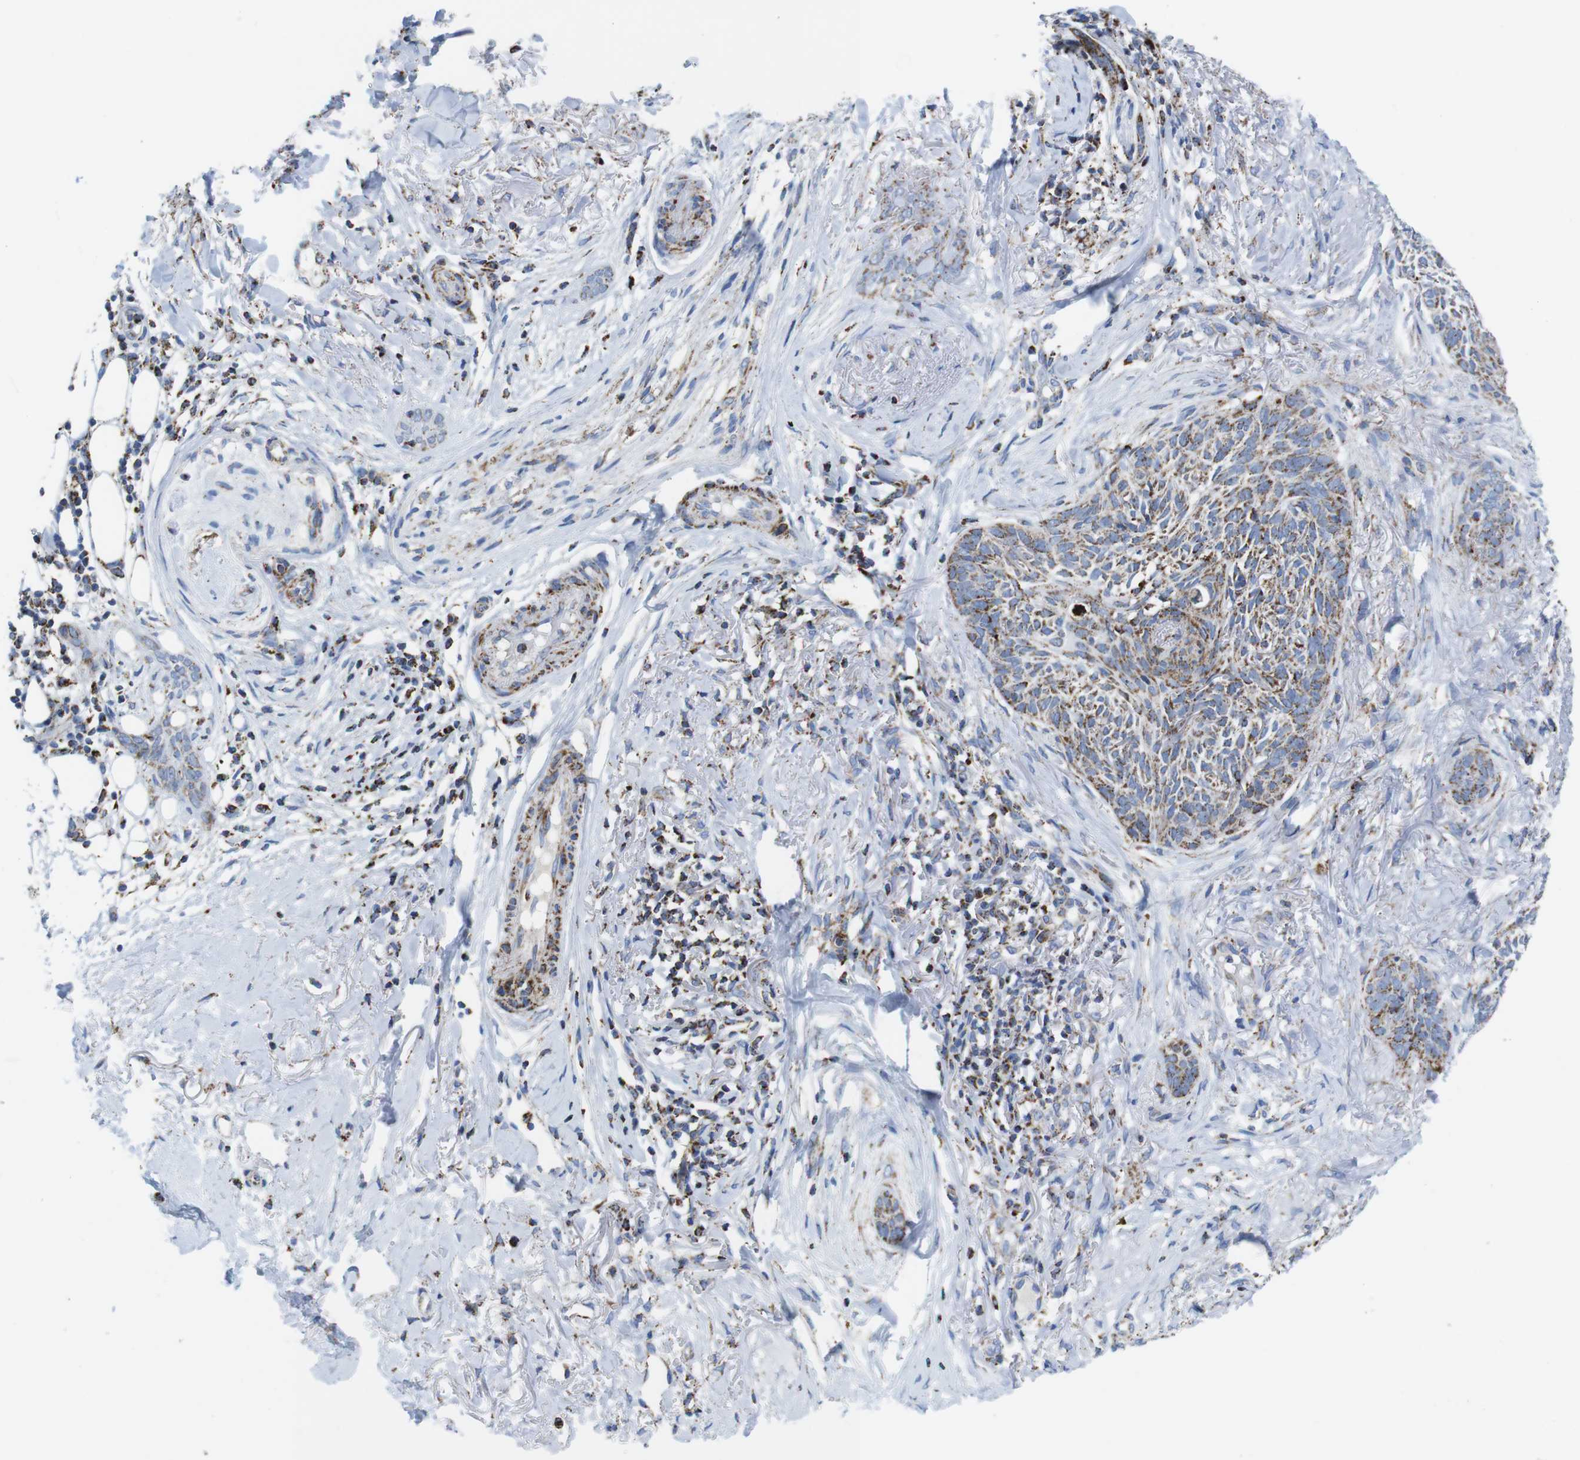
{"staining": {"intensity": "moderate", "quantity": ">75%", "location": "cytoplasmic/membranous"}, "tissue": "skin cancer", "cell_type": "Tumor cells", "image_type": "cancer", "snomed": [{"axis": "morphology", "description": "Basal cell carcinoma"}, {"axis": "topography", "description": "Skin"}], "caption": "There is medium levels of moderate cytoplasmic/membranous staining in tumor cells of basal cell carcinoma (skin), as demonstrated by immunohistochemical staining (brown color).", "gene": "ATP5PO", "patient": {"sex": "female", "age": 84}}